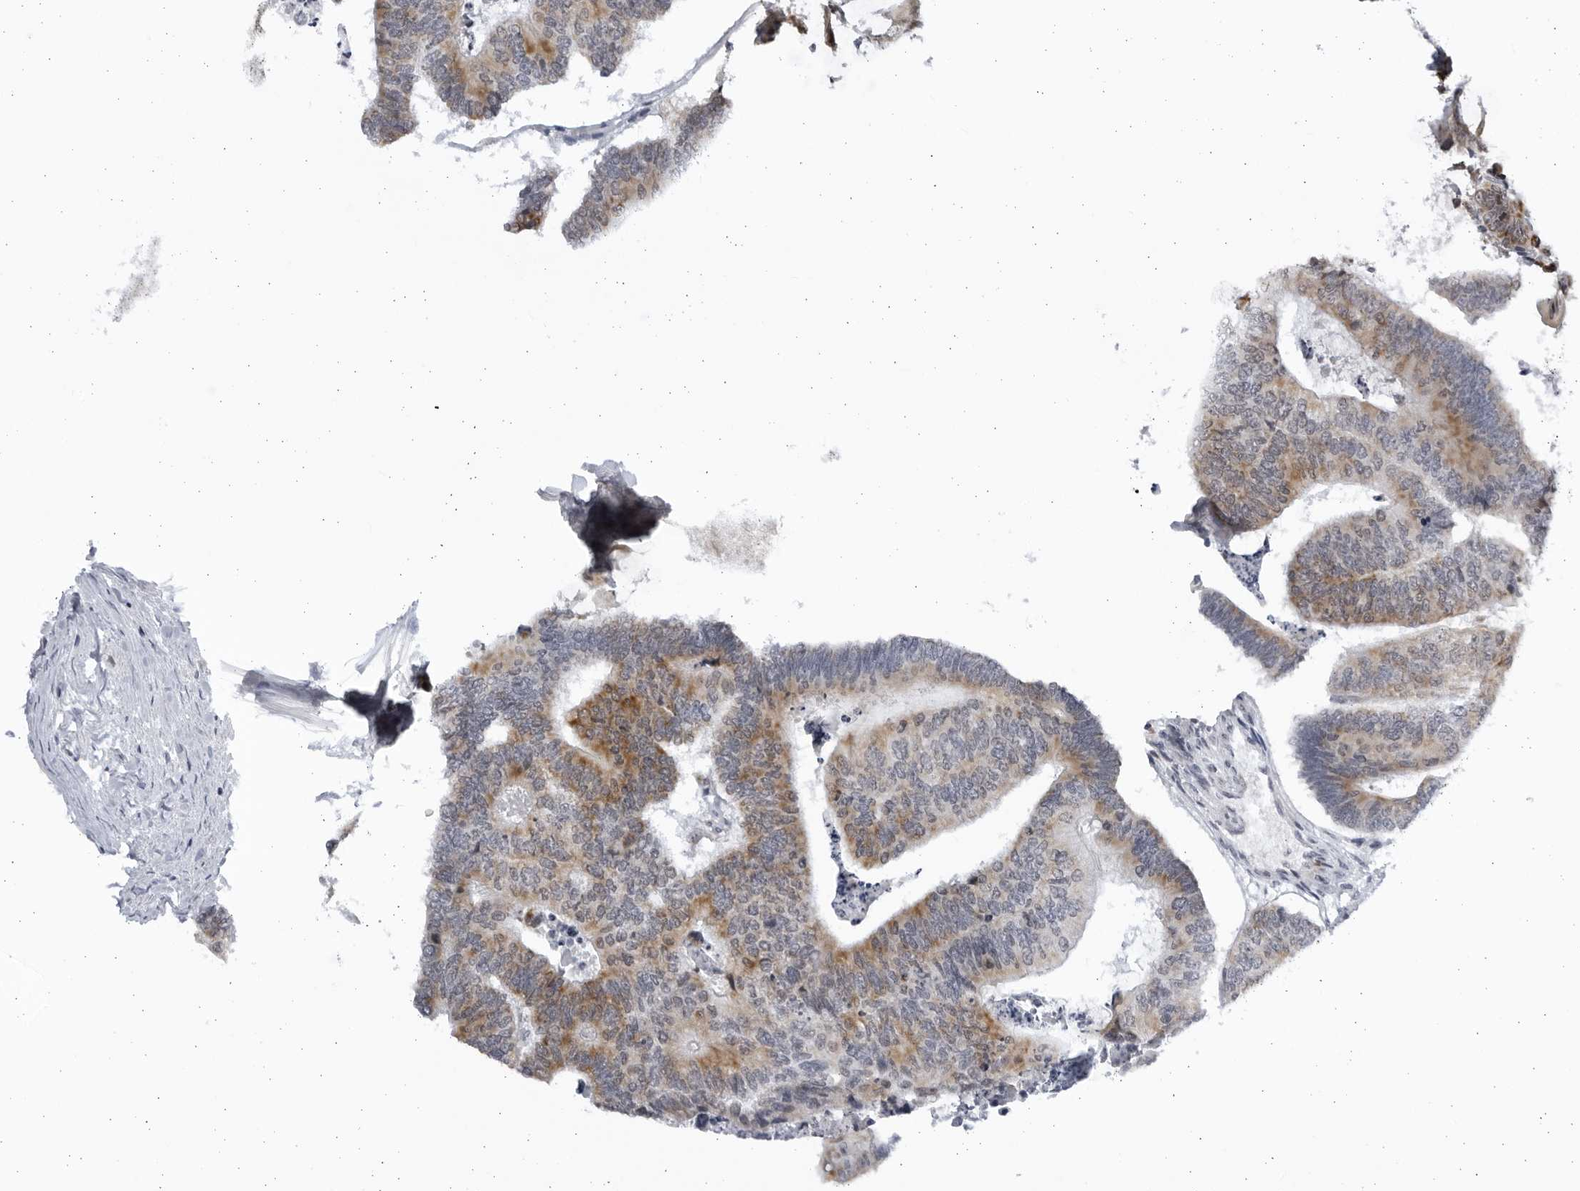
{"staining": {"intensity": "moderate", "quantity": ">75%", "location": "cytoplasmic/membranous"}, "tissue": "colorectal cancer", "cell_type": "Tumor cells", "image_type": "cancer", "snomed": [{"axis": "morphology", "description": "Adenocarcinoma, NOS"}, {"axis": "topography", "description": "Colon"}], "caption": "Colorectal cancer was stained to show a protein in brown. There is medium levels of moderate cytoplasmic/membranous expression in approximately >75% of tumor cells.", "gene": "SLC25A22", "patient": {"sex": "female", "age": 67}}